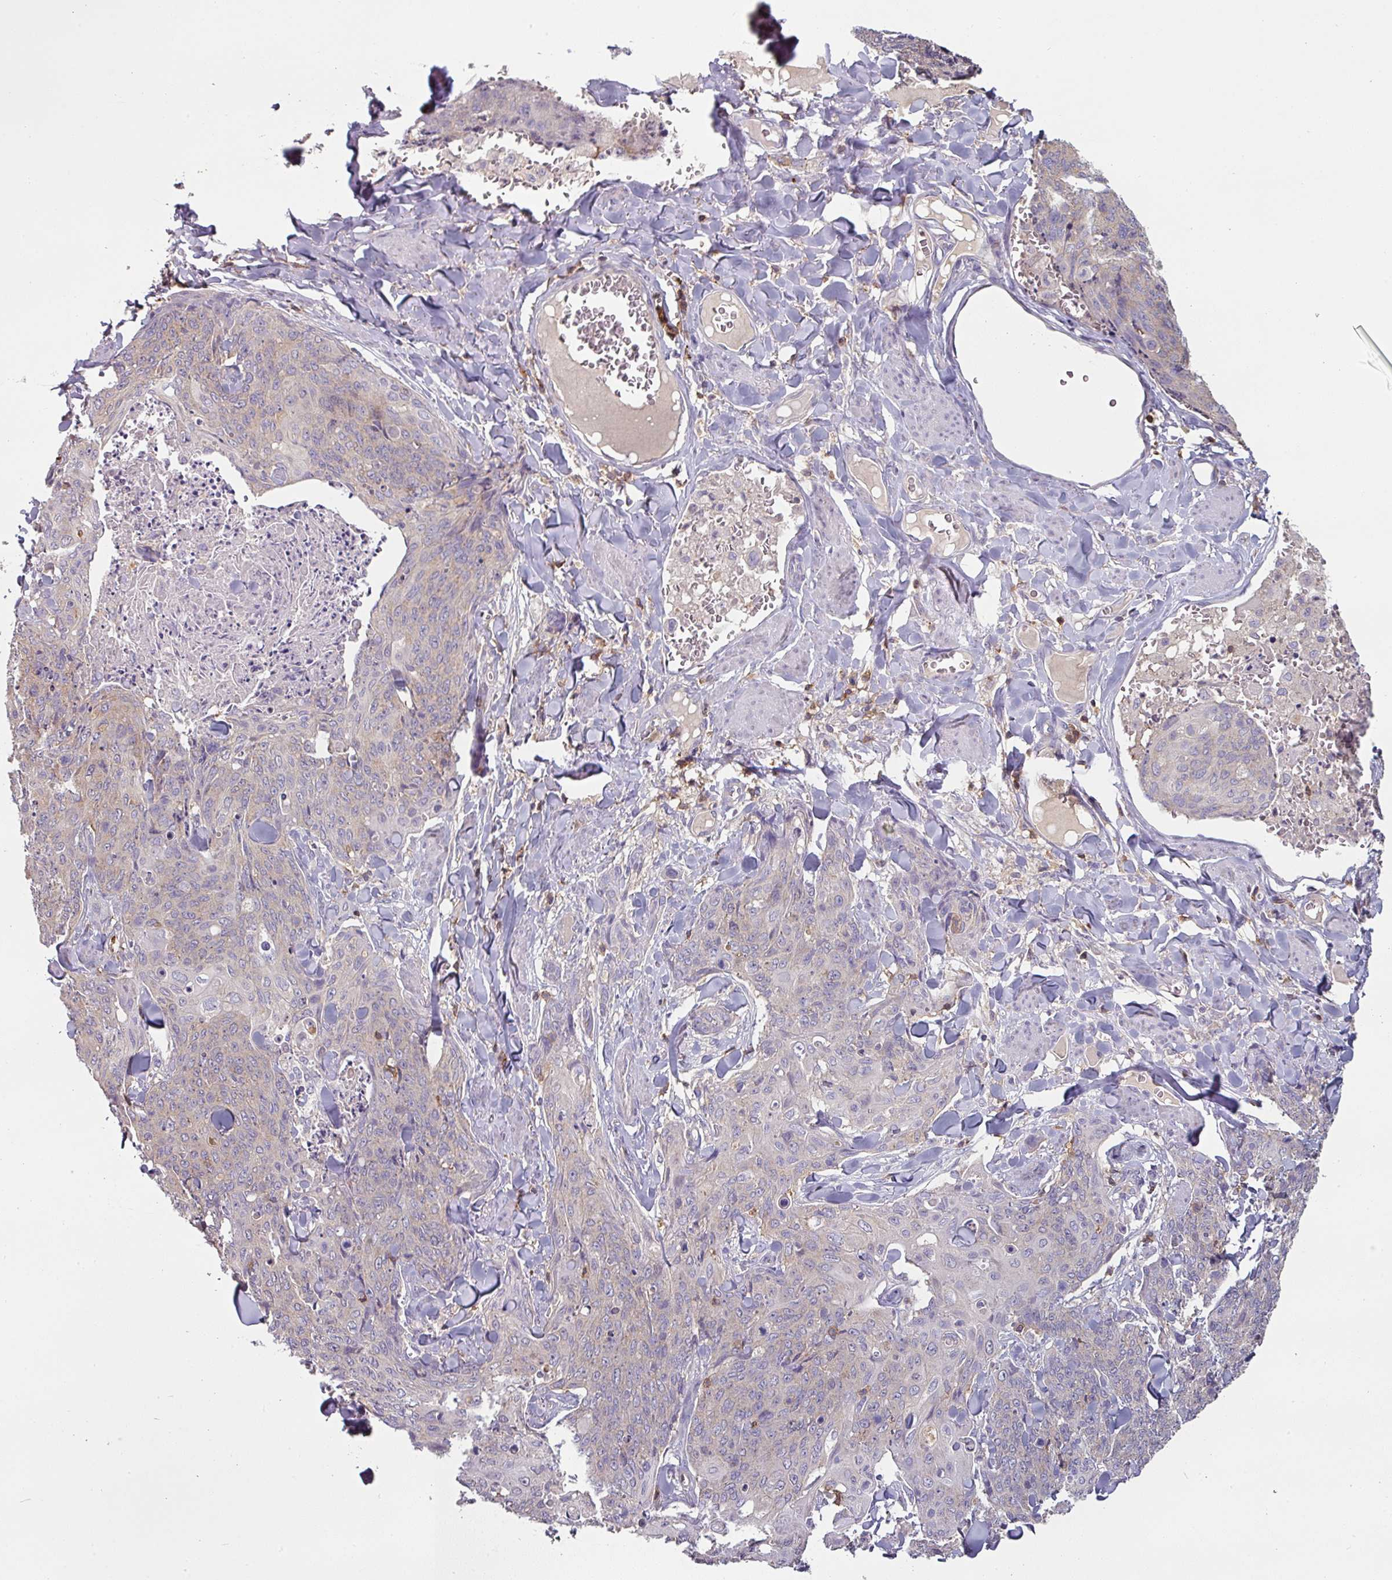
{"staining": {"intensity": "negative", "quantity": "none", "location": "none"}, "tissue": "skin cancer", "cell_type": "Tumor cells", "image_type": "cancer", "snomed": [{"axis": "morphology", "description": "Squamous cell carcinoma, NOS"}, {"axis": "topography", "description": "Skin"}, {"axis": "topography", "description": "Vulva"}], "caption": "Squamous cell carcinoma (skin) was stained to show a protein in brown. There is no significant expression in tumor cells. (Immunohistochemistry (ihc), brightfield microscopy, high magnification).", "gene": "CD3G", "patient": {"sex": "female", "age": 85}}